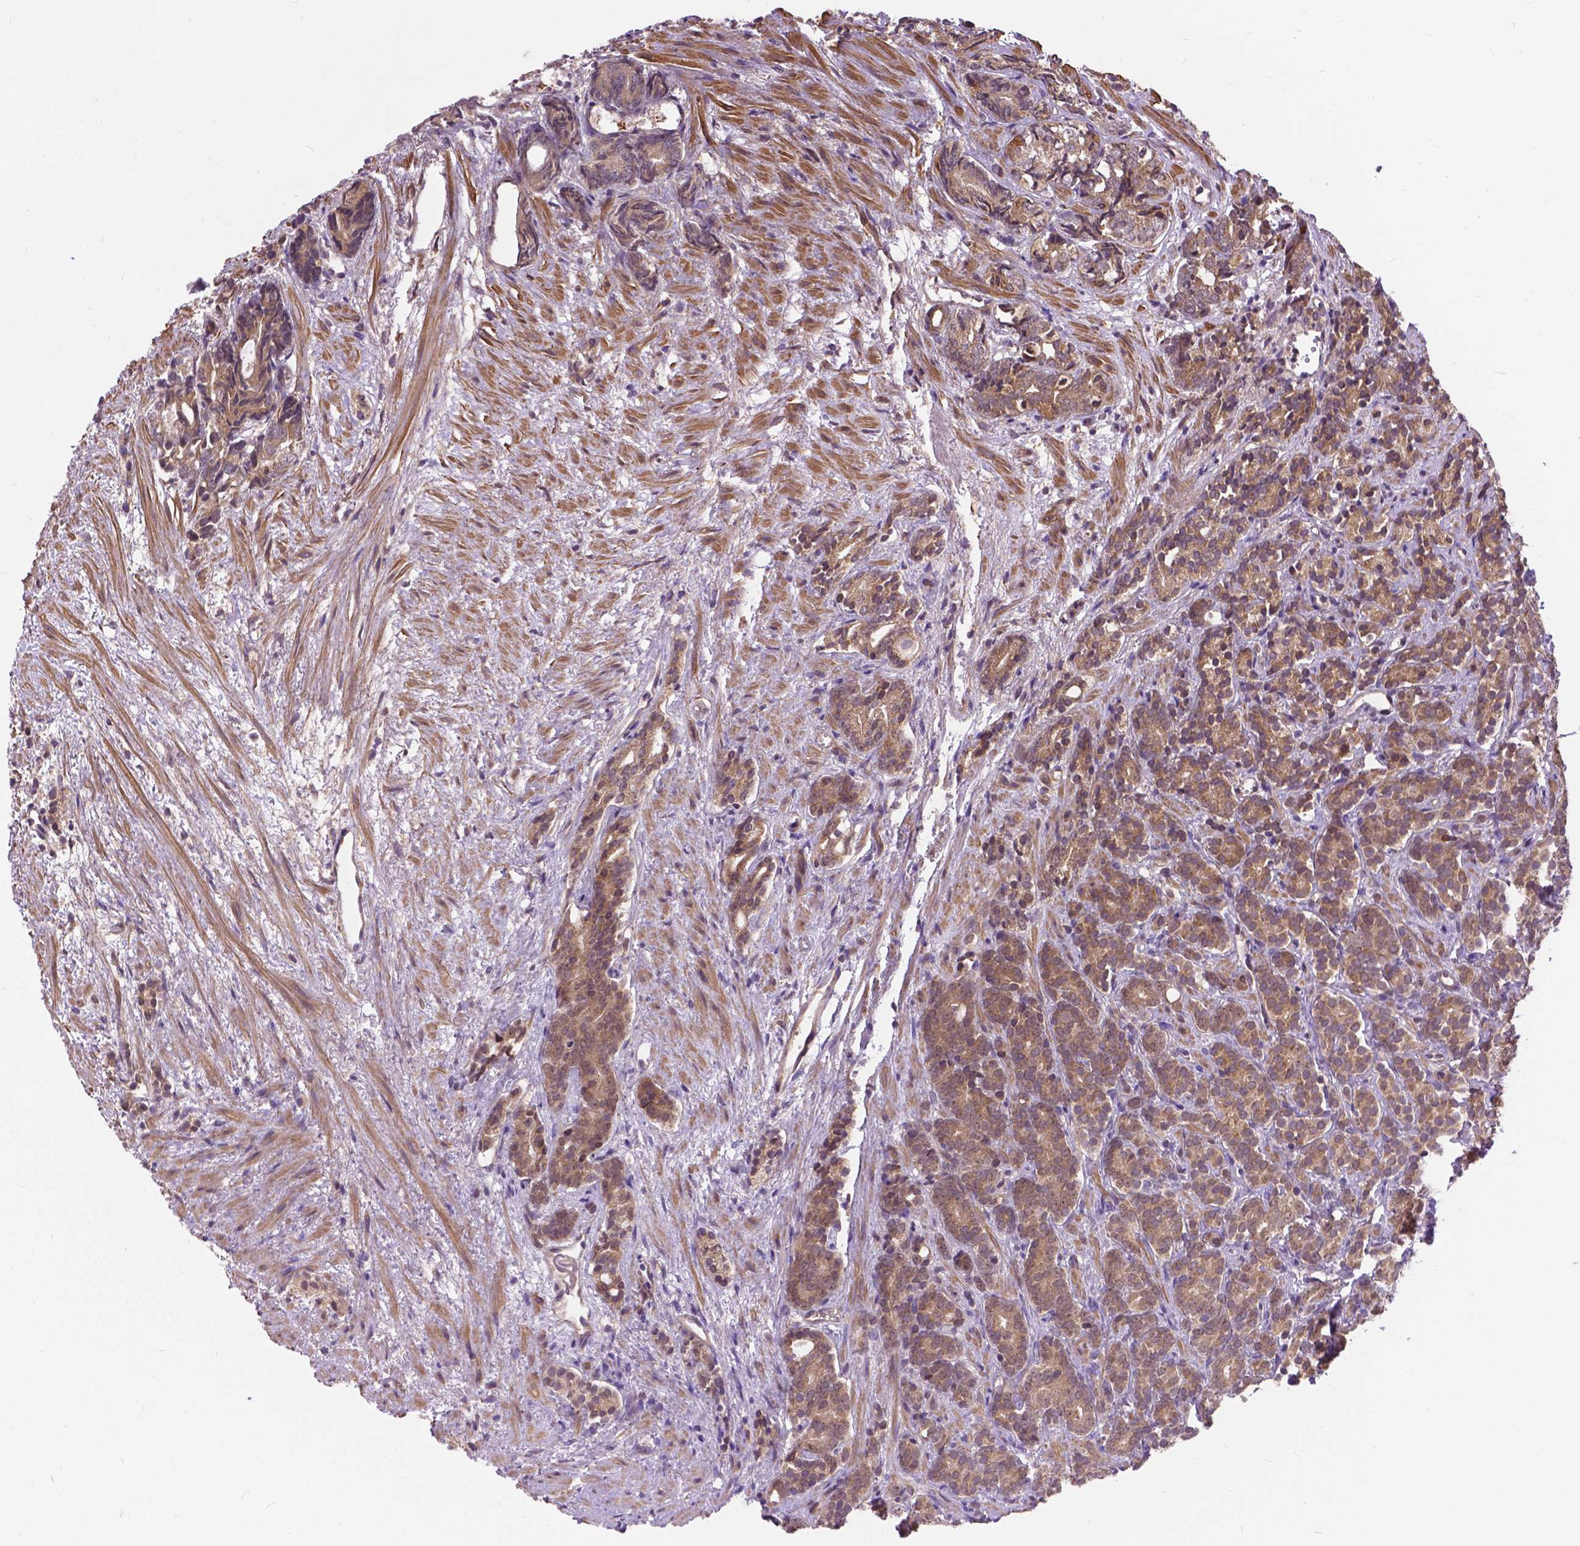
{"staining": {"intensity": "moderate", "quantity": ">75%", "location": "cytoplasmic/membranous"}, "tissue": "prostate cancer", "cell_type": "Tumor cells", "image_type": "cancer", "snomed": [{"axis": "morphology", "description": "Adenocarcinoma, High grade"}, {"axis": "topography", "description": "Prostate"}], "caption": "Immunohistochemical staining of prostate adenocarcinoma (high-grade) exhibits moderate cytoplasmic/membranous protein staining in about >75% of tumor cells.", "gene": "ZNF616", "patient": {"sex": "male", "age": 84}}